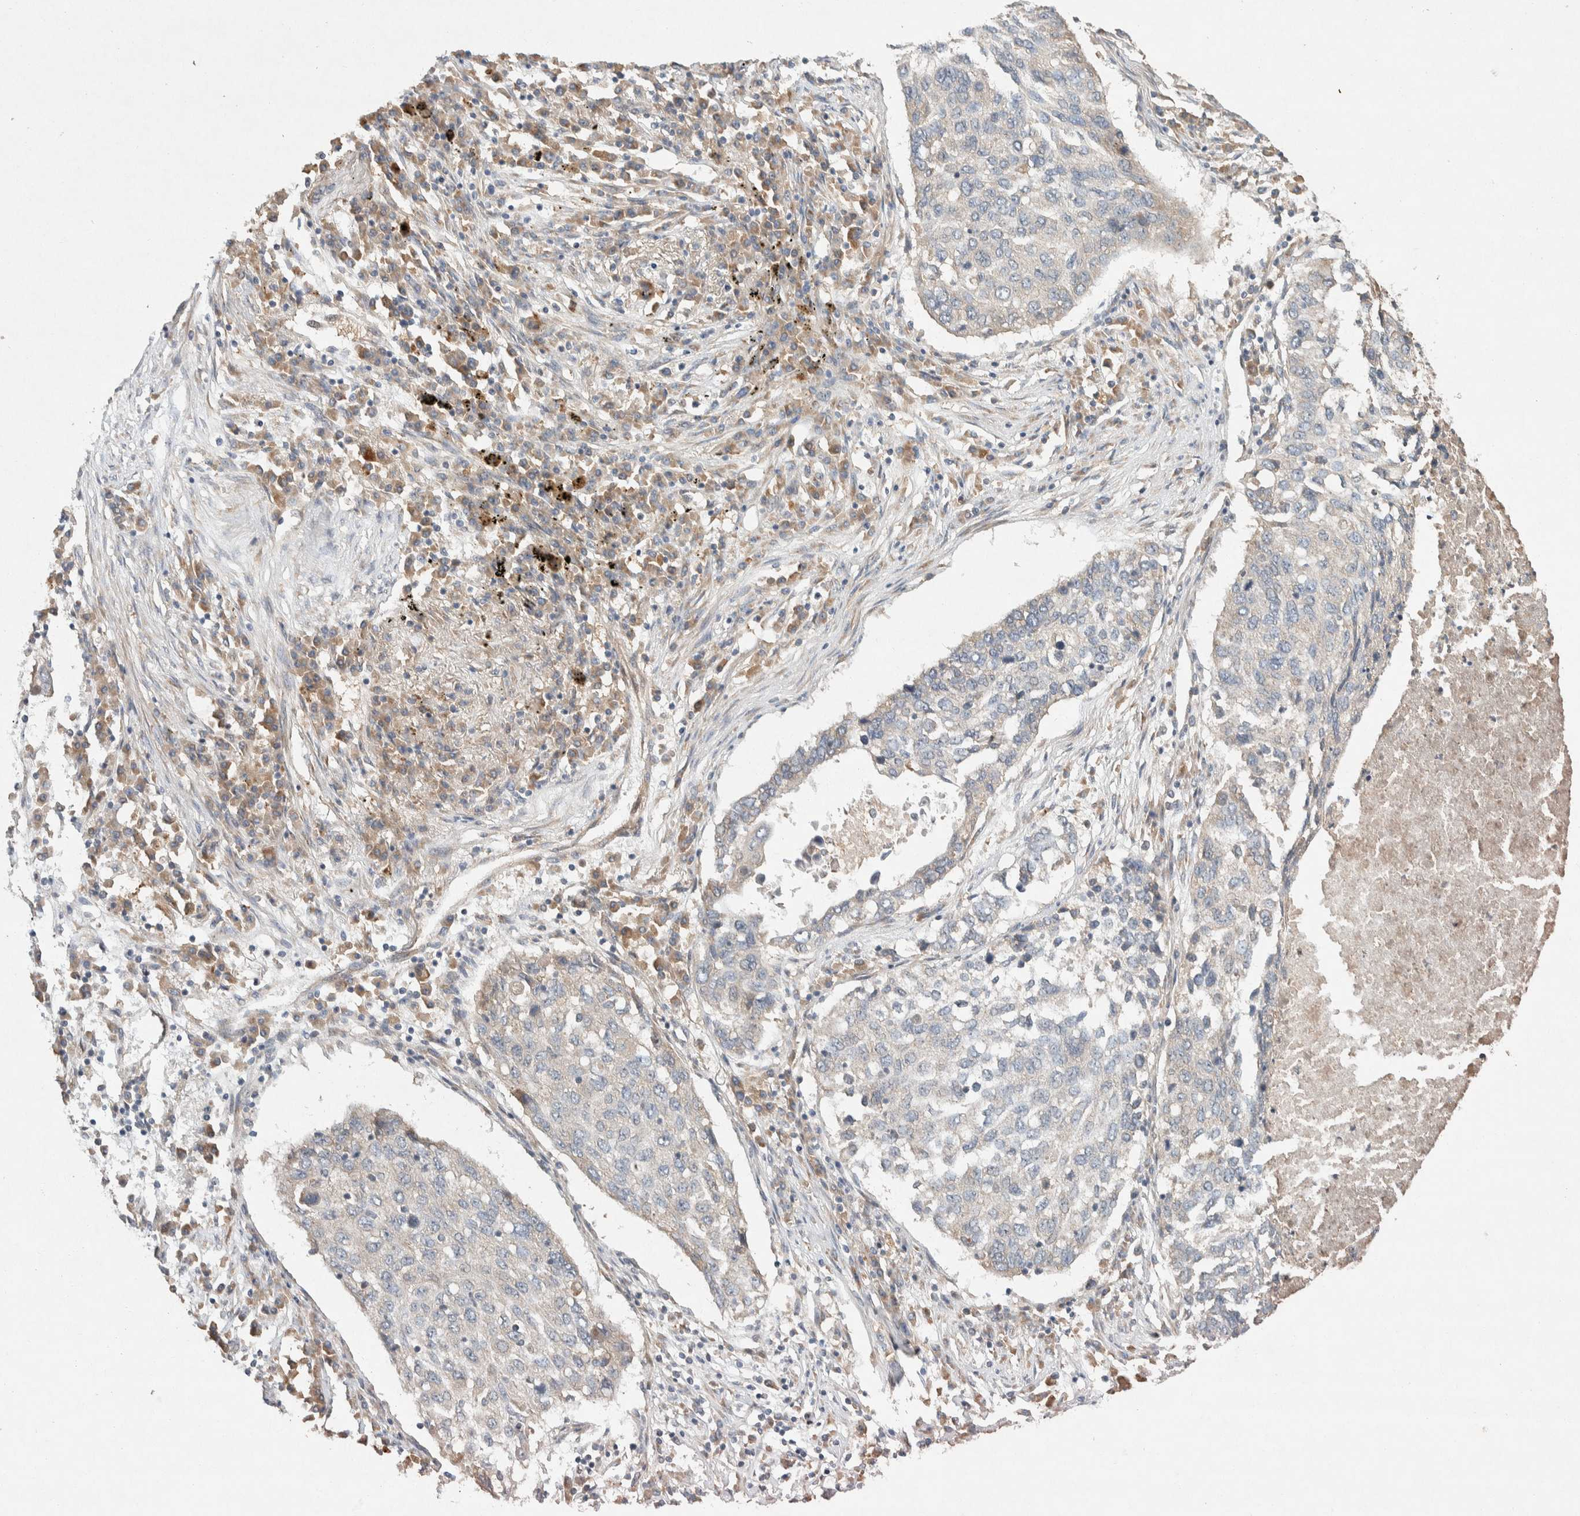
{"staining": {"intensity": "negative", "quantity": "none", "location": "none"}, "tissue": "lung cancer", "cell_type": "Tumor cells", "image_type": "cancer", "snomed": [{"axis": "morphology", "description": "Squamous cell carcinoma, NOS"}, {"axis": "topography", "description": "Lung"}], "caption": "The micrograph demonstrates no significant expression in tumor cells of lung squamous cell carcinoma.", "gene": "PXK", "patient": {"sex": "female", "age": 63}}